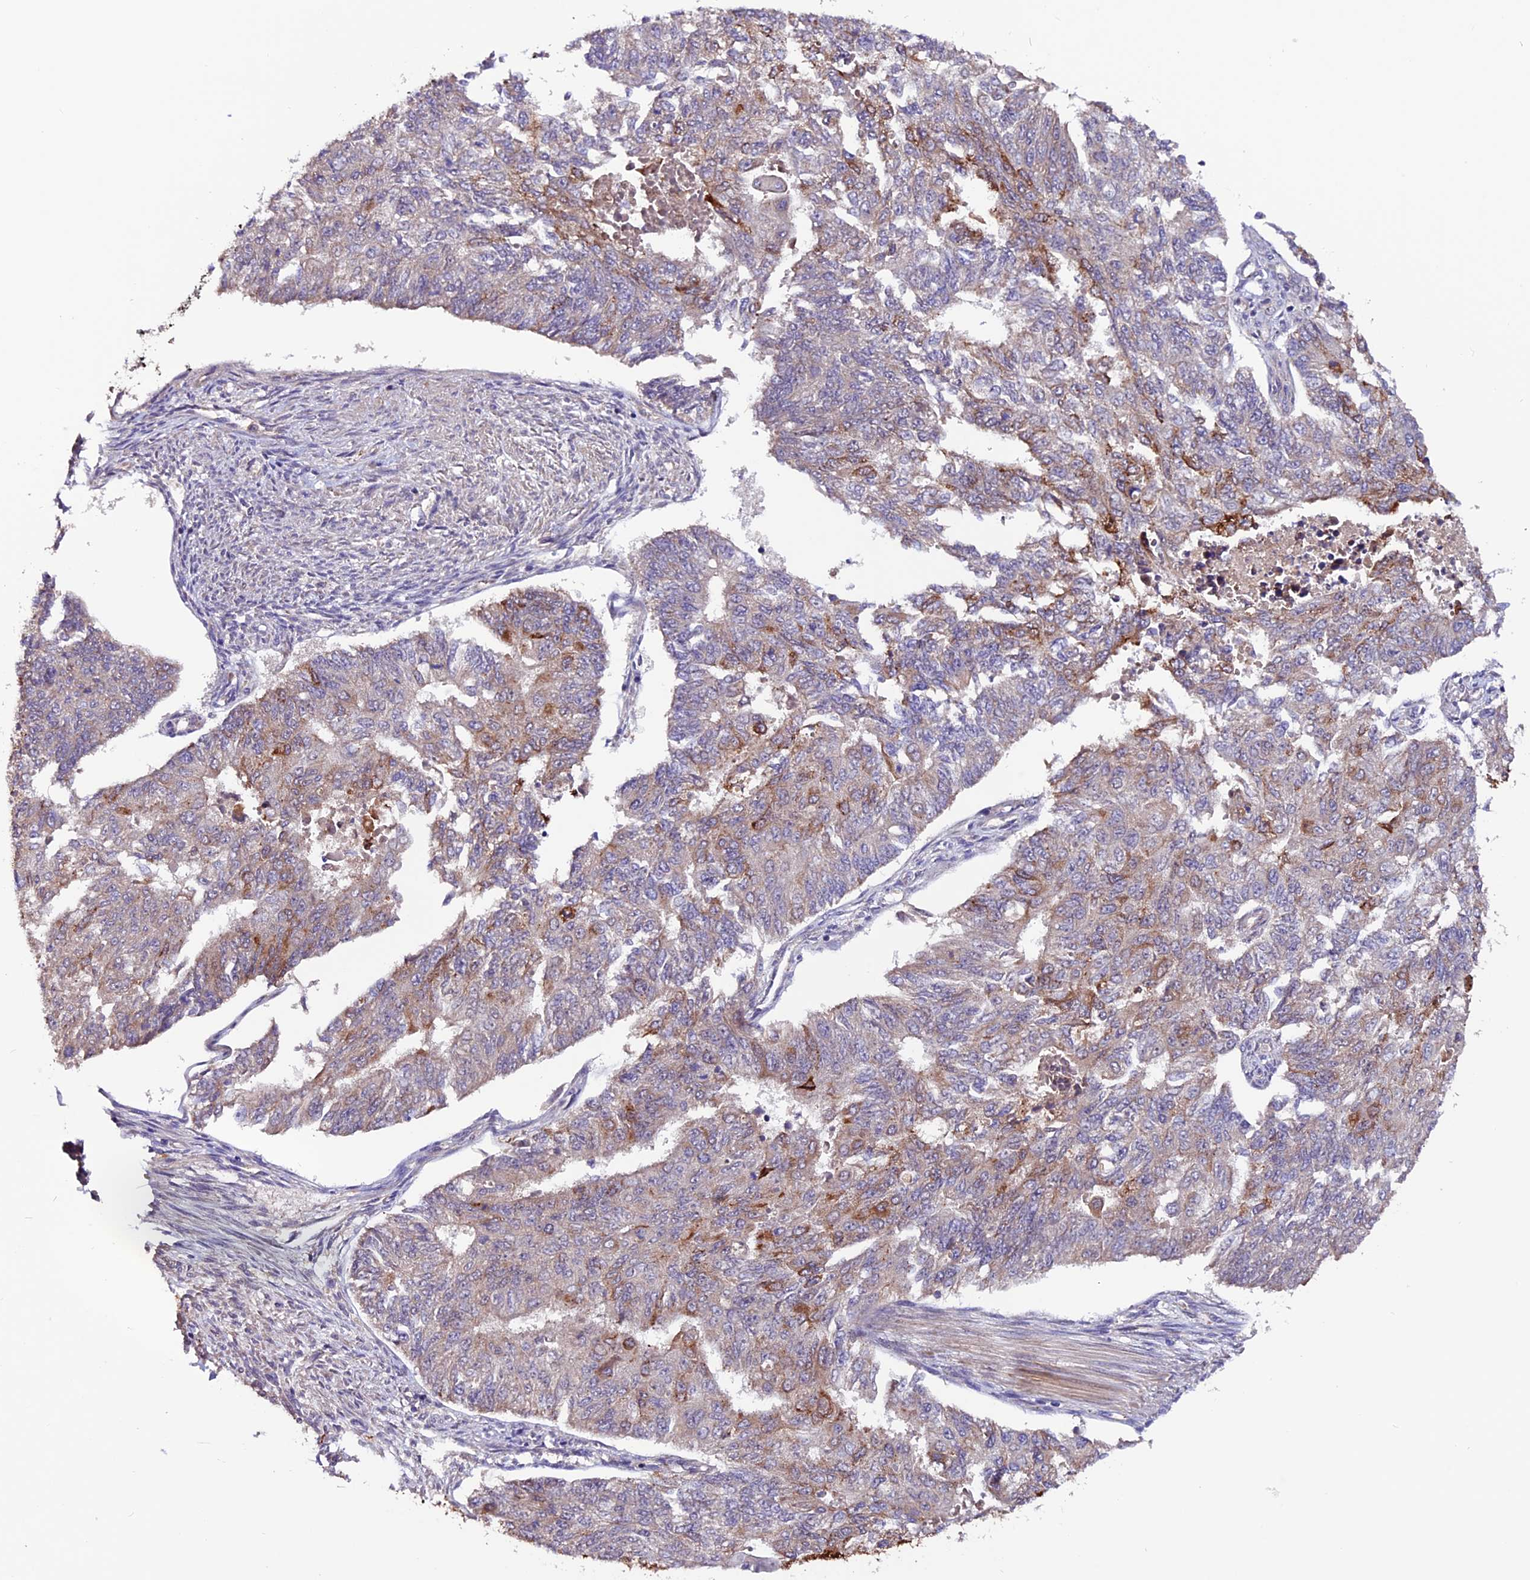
{"staining": {"intensity": "moderate", "quantity": "25%-75%", "location": "cytoplasmic/membranous"}, "tissue": "endometrial cancer", "cell_type": "Tumor cells", "image_type": "cancer", "snomed": [{"axis": "morphology", "description": "Adenocarcinoma, NOS"}, {"axis": "topography", "description": "Endometrium"}], "caption": "Human endometrial cancer stained with a brown dye demonstrates moderate cytoplasmic/membranous positive staining in approximately 25%-75% of tumor cells.", "gene": "RINL", "patient": {"sex": "female", "age": 32}}